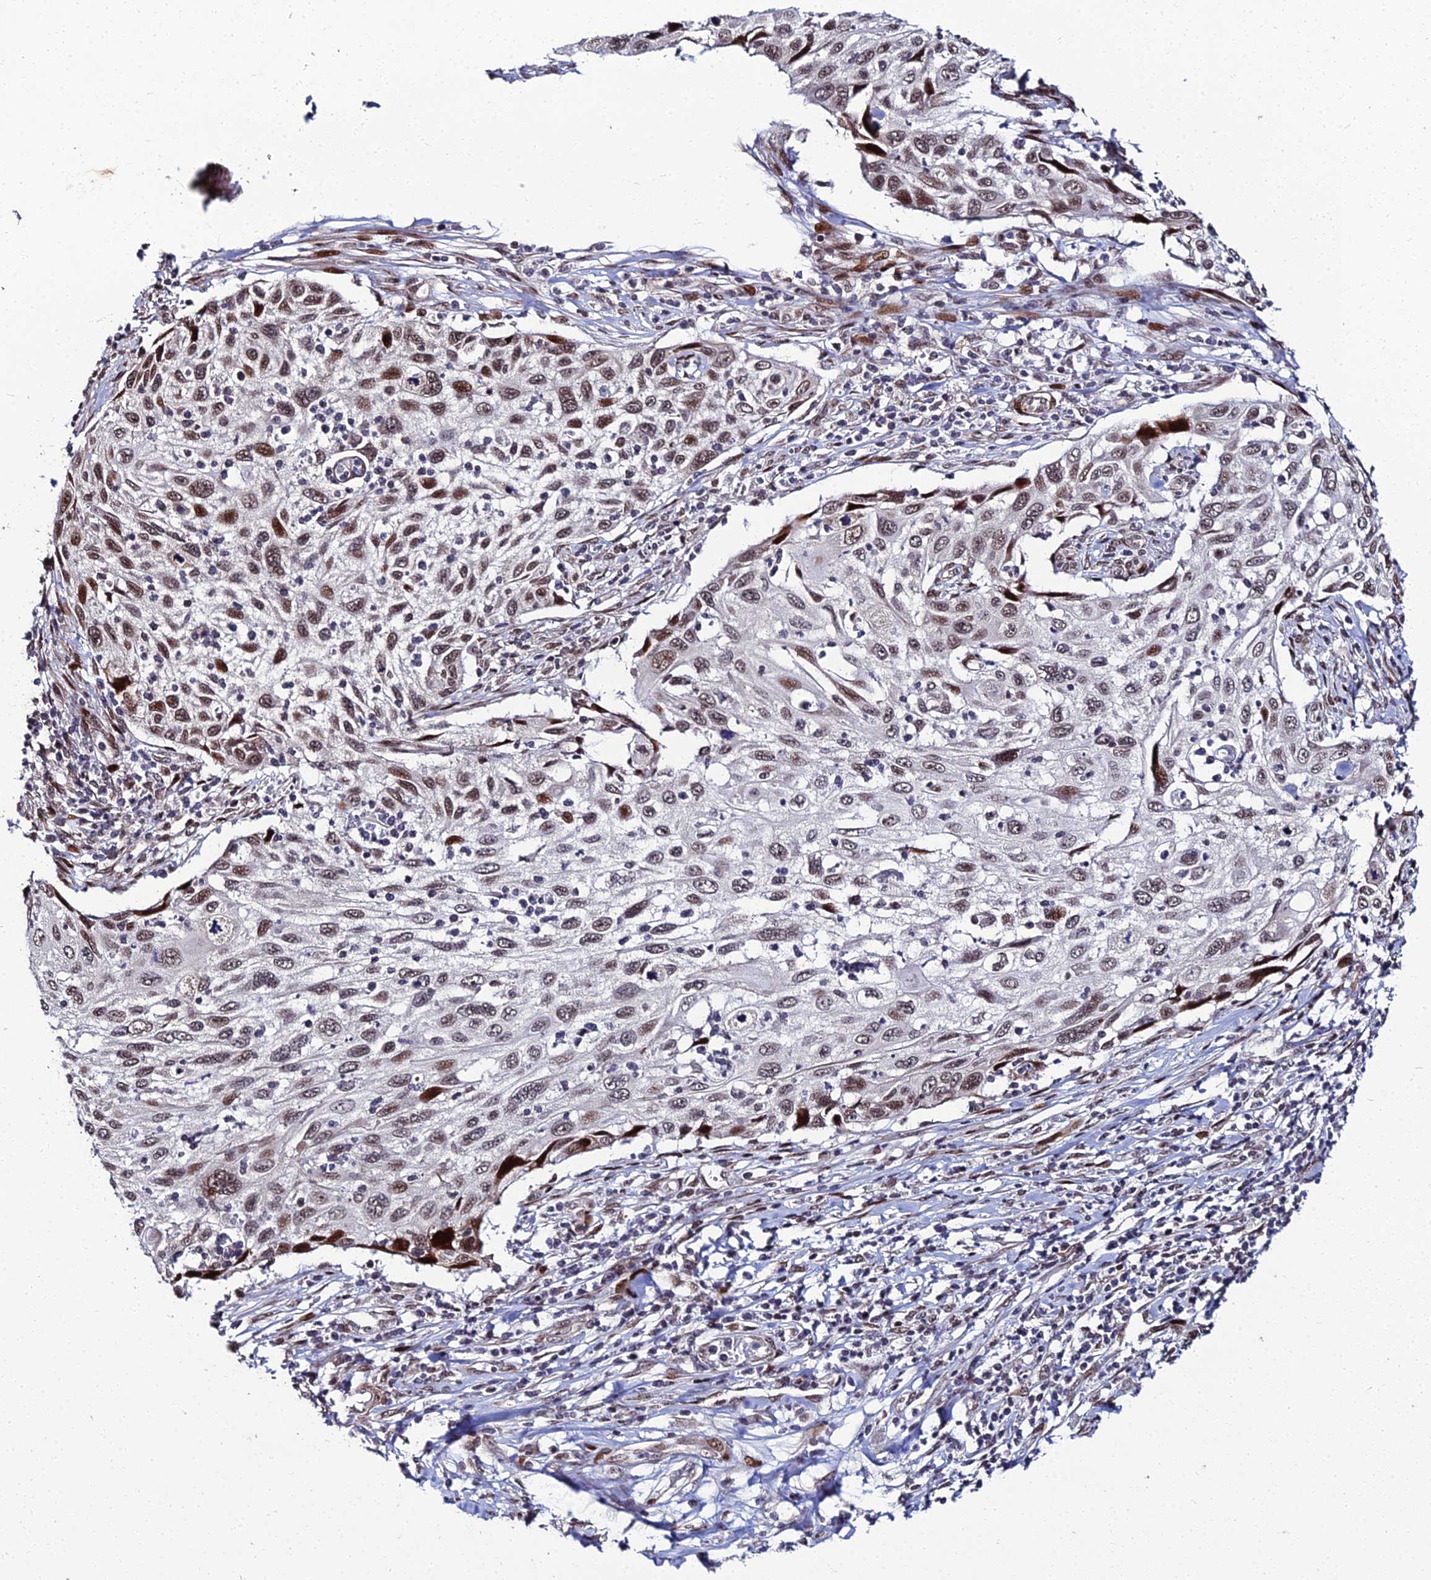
{"staining": {"intensity": "moderate", "quantity": ">75%", "location": "nuclear"}, "tissue": "cervical cancer", "cell_type": "Tumor cells", "image_type": "cancer", "snomed": [{"axis": "morphology", "description": "Squamous cell carcinoma, NOS"}, {"axis": "topography", "description": "Cervix"}], "caption": "A brown stain highlights moderate nuclear expression of a protein in human cervical squamous cell carcinoma tumor cells. (DAB (3,3'-diaminobenzidine) IHC, brown staining for protein, blue staining for nuclei).", "gene": "ZNF668", "patient": {"sex": "female", "age": 70}}